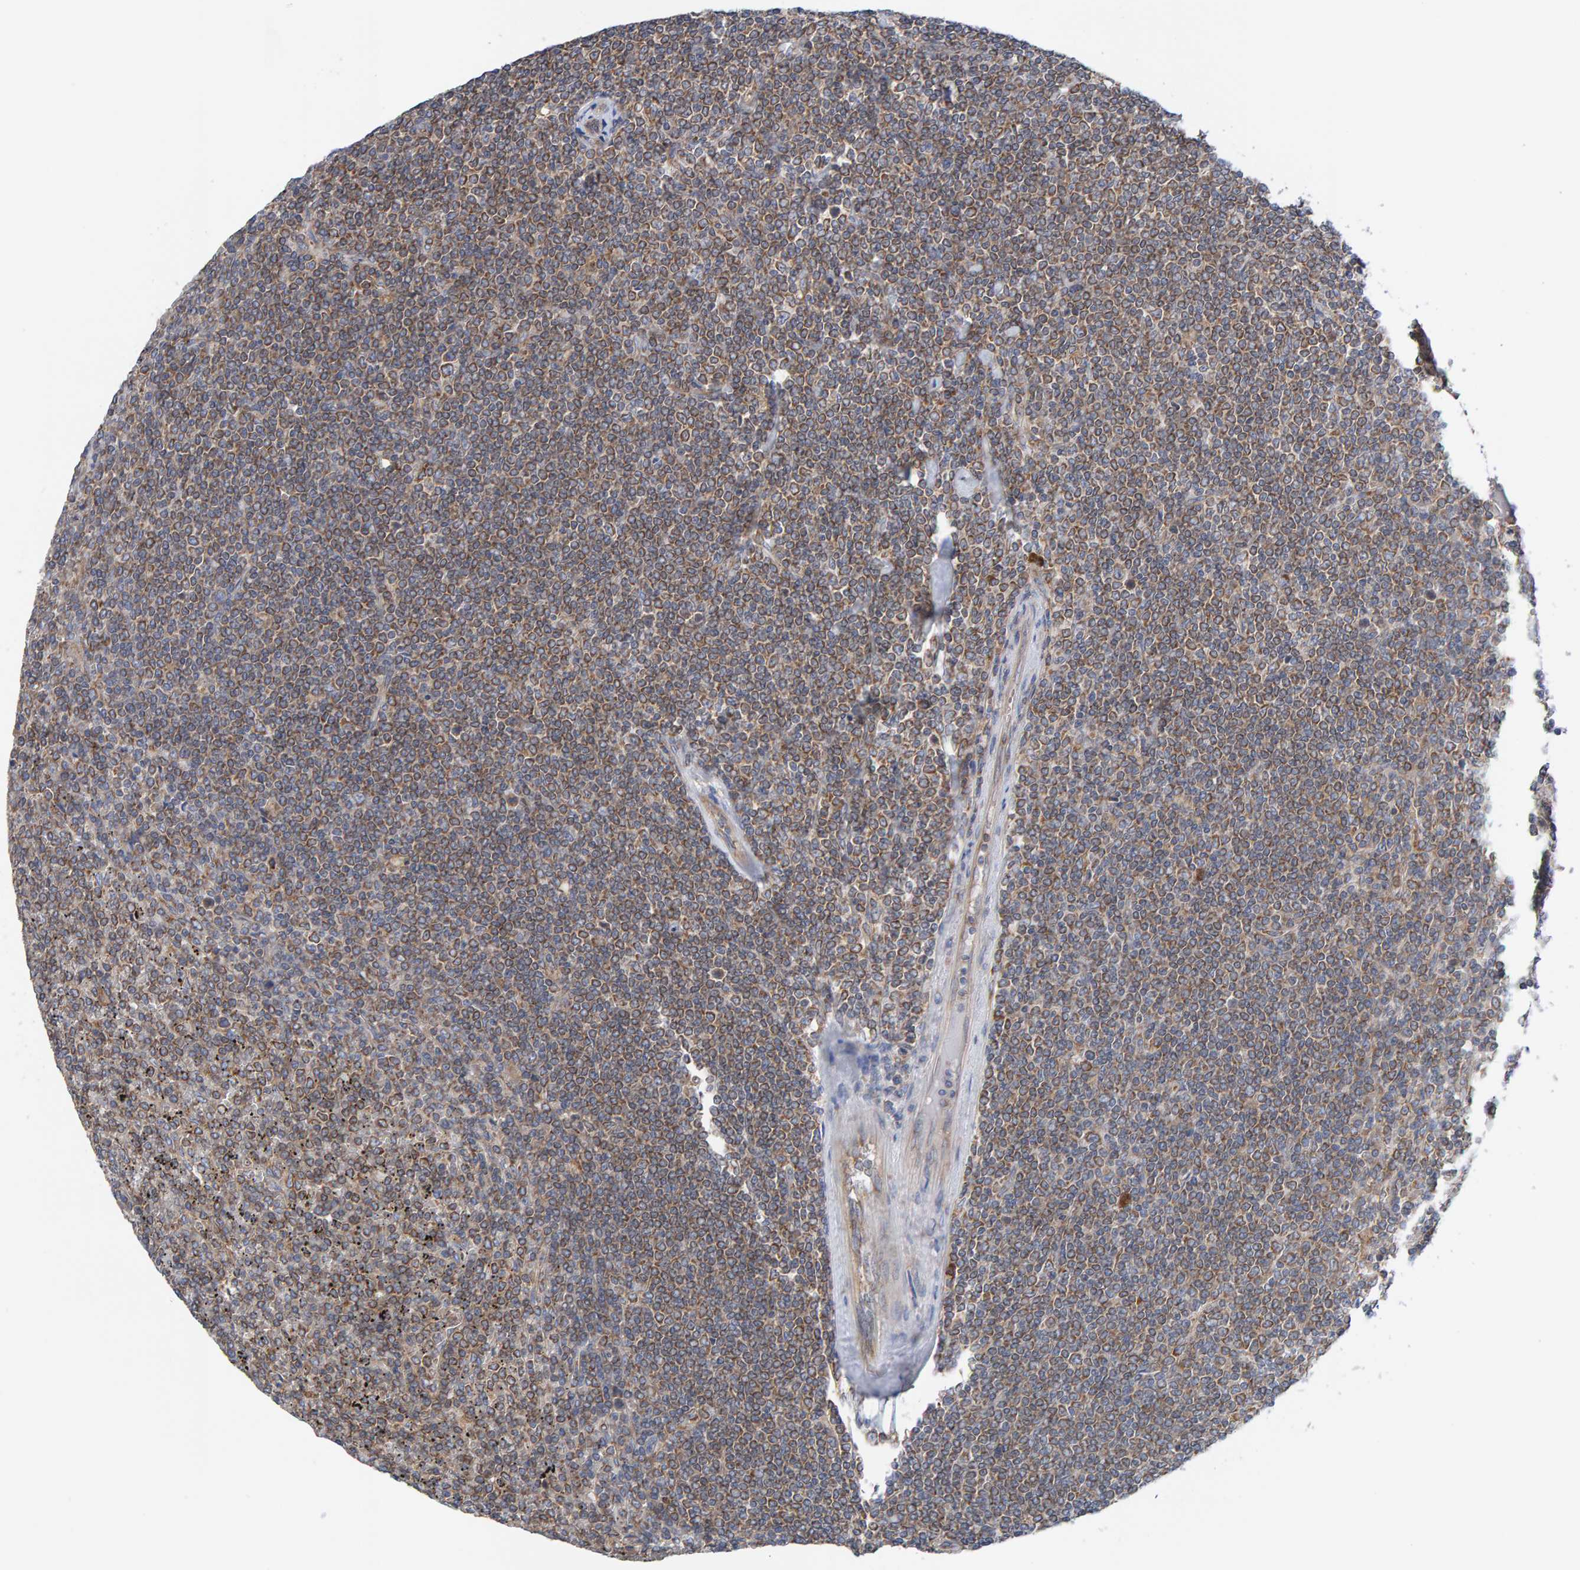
{"staining": {"intensity": "weak", "quantity": ">75%", "location": "cytoplasmic/membranous"}, "tissue": "lymphoma", "cell_type": "Tumor cells", "image_type": "cancer", "snomed": [{"axis": "morphology", "description": "Malignant lymphoma, non-Hodgkin's type, Low grade"}, {"axis": "topography", "description": "Spleen"}], "caption": "Immunohistochemistry (IHC) (DAB) staining of lymphoma demonstrates weak cytoplasmic/membranous protein expression in about >75% of tumor cells.", "gene": "CDK5RAP3", "patient": {"sex": "female", "age": 19}}